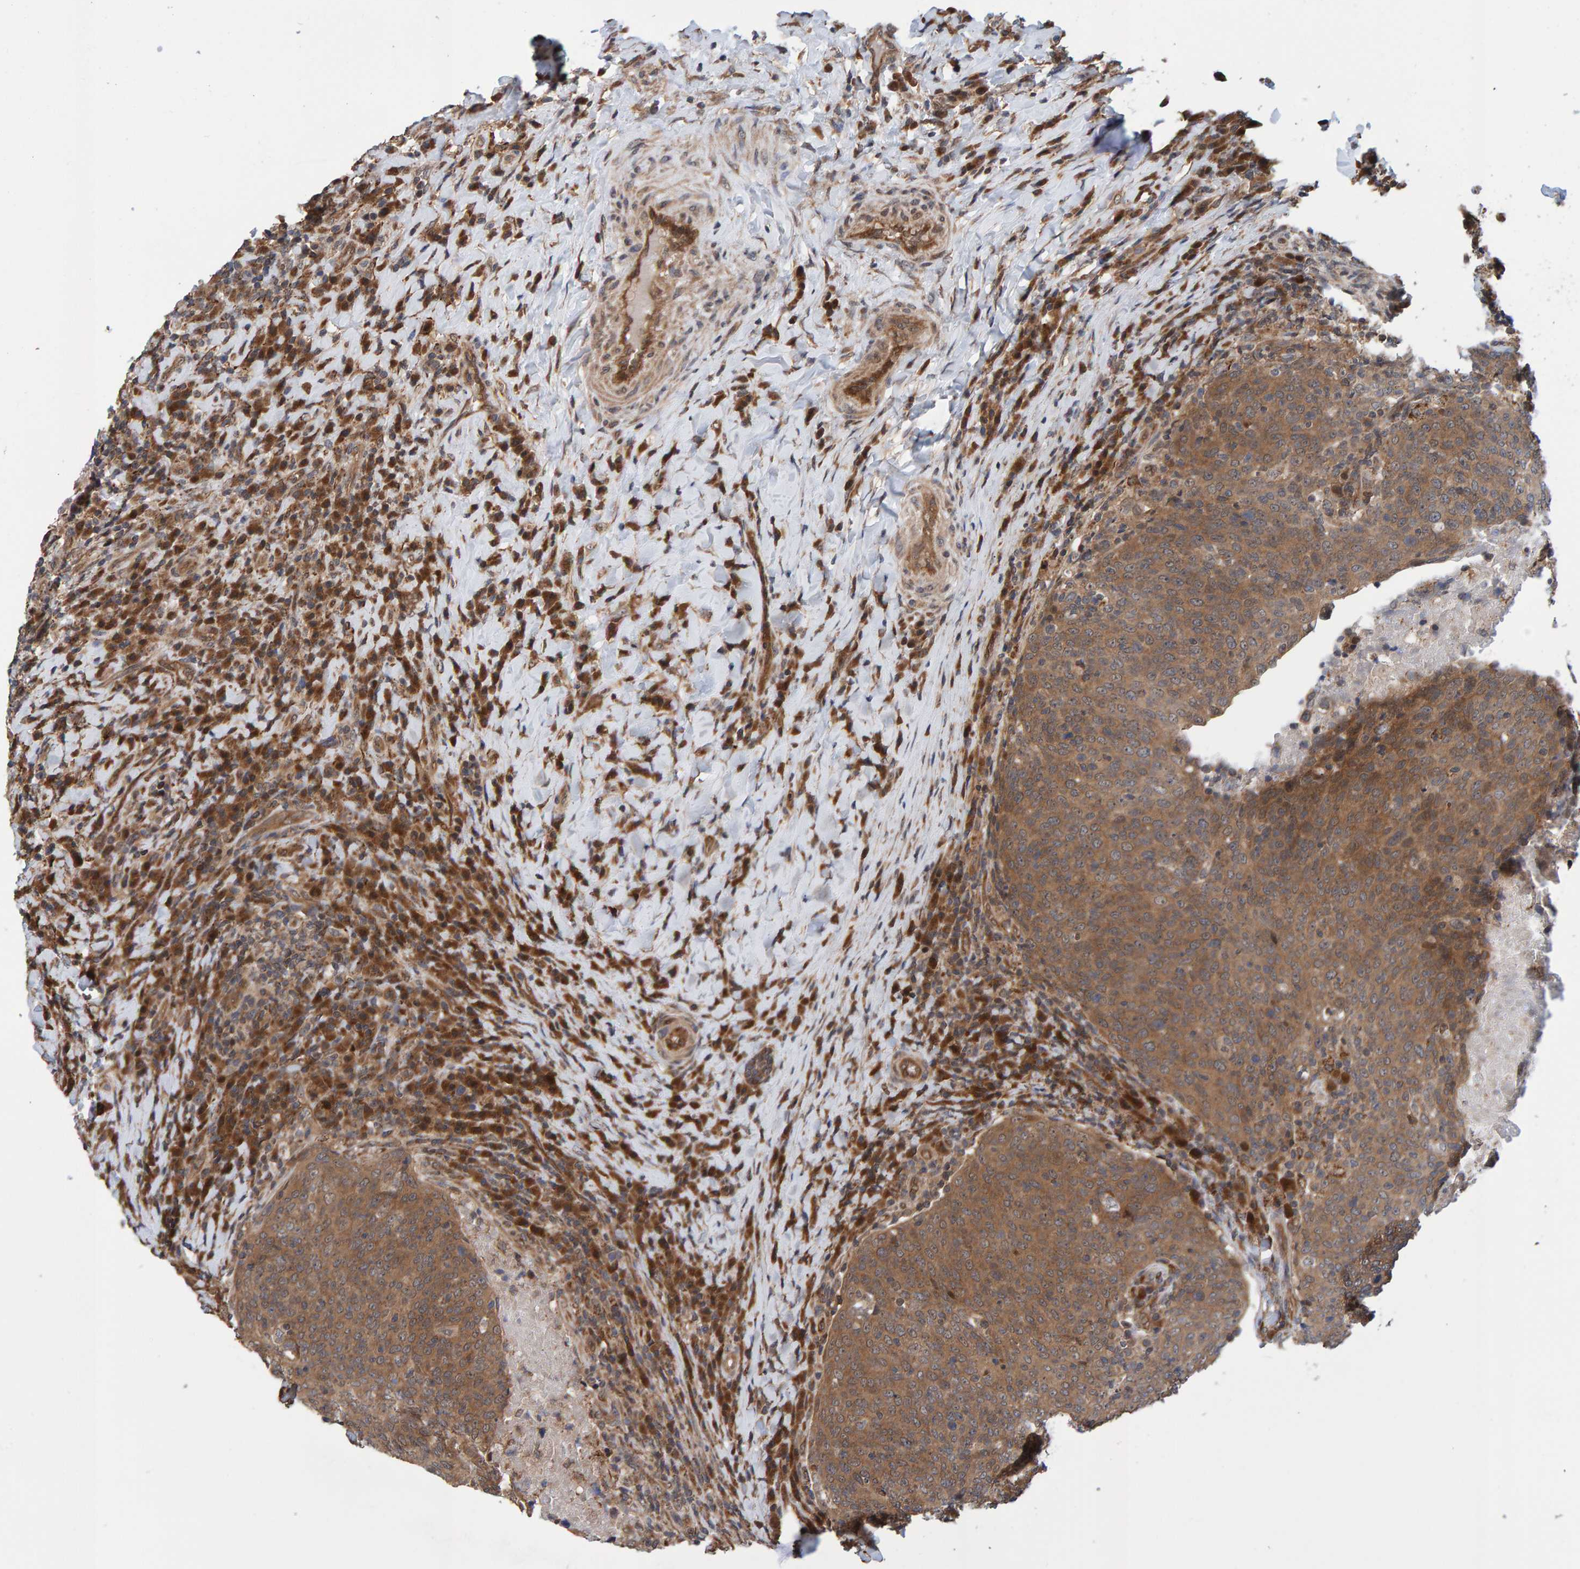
{"staining": {"intensity": "moderate", "quantity": ">75%", "location": "cytoplasmic/membranous"}, "tissue": "head and neck cancer", "cell_type": "Tumor cells", "image_type": "cancer", "snomed": [{"axis": "morphology", "description": "Squamous cell carcinoma, NOS"}, {"axis": "morphology", "description": "Squamous cell carcinoma, metastatic, NOS"}, {"axis": "topography", "description": "Lymph node"}, {"axis": "topography", "description": "Head-Neck"}], "caption": "The immunohistochemical stain labels moderate cytoplasmic/membranous expression in tumor cells of head and neck cancer (metastatic squamous cell carcinoma) tissue.", "gene": "SCRN2", "patient": {"sex": "male", "age": 62}}